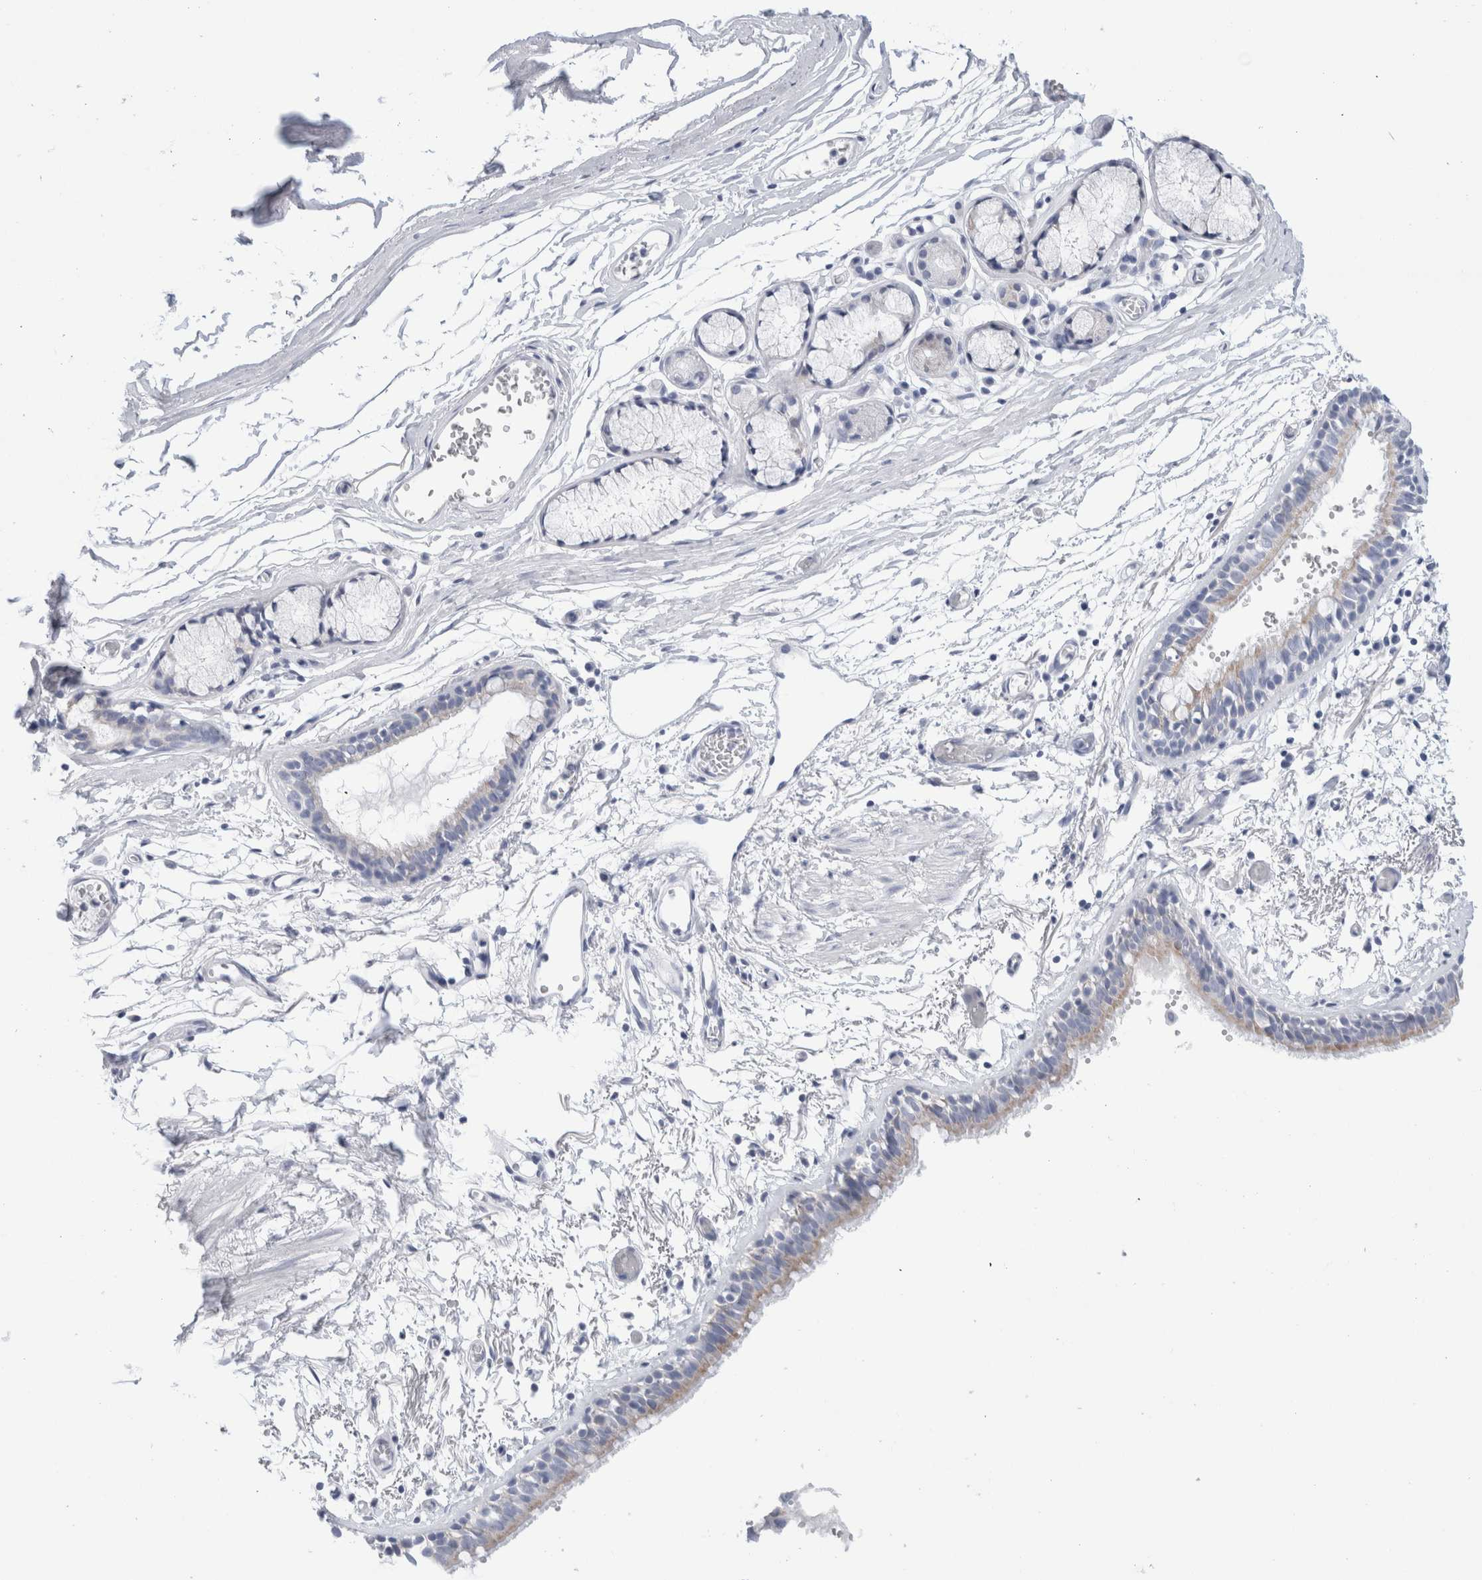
{"staining": {"intensity": "weak", "quantity": "<25%", "location": "cytoplasmic/membranous"}, "tissue": "bronchus", "cell_type": "Respiratory epithelial cells", "image_type": "normal", "snomed": [{"axis": "morphology", "description": "Normal tissue, NOS"}, {"axis": "topography", "description": "Bronchus"}, {"axis": "topography", "description": "Lung"}], "caption": "Immunohistochemistry (IHC) photomicrograph of unremarkable bronchus: bronchus stained with DAB reveals no significant protein staining in respiratory epithelial cells.", "gene": "ECHDC2", "patient": {"sex": "male", "age": 56}}